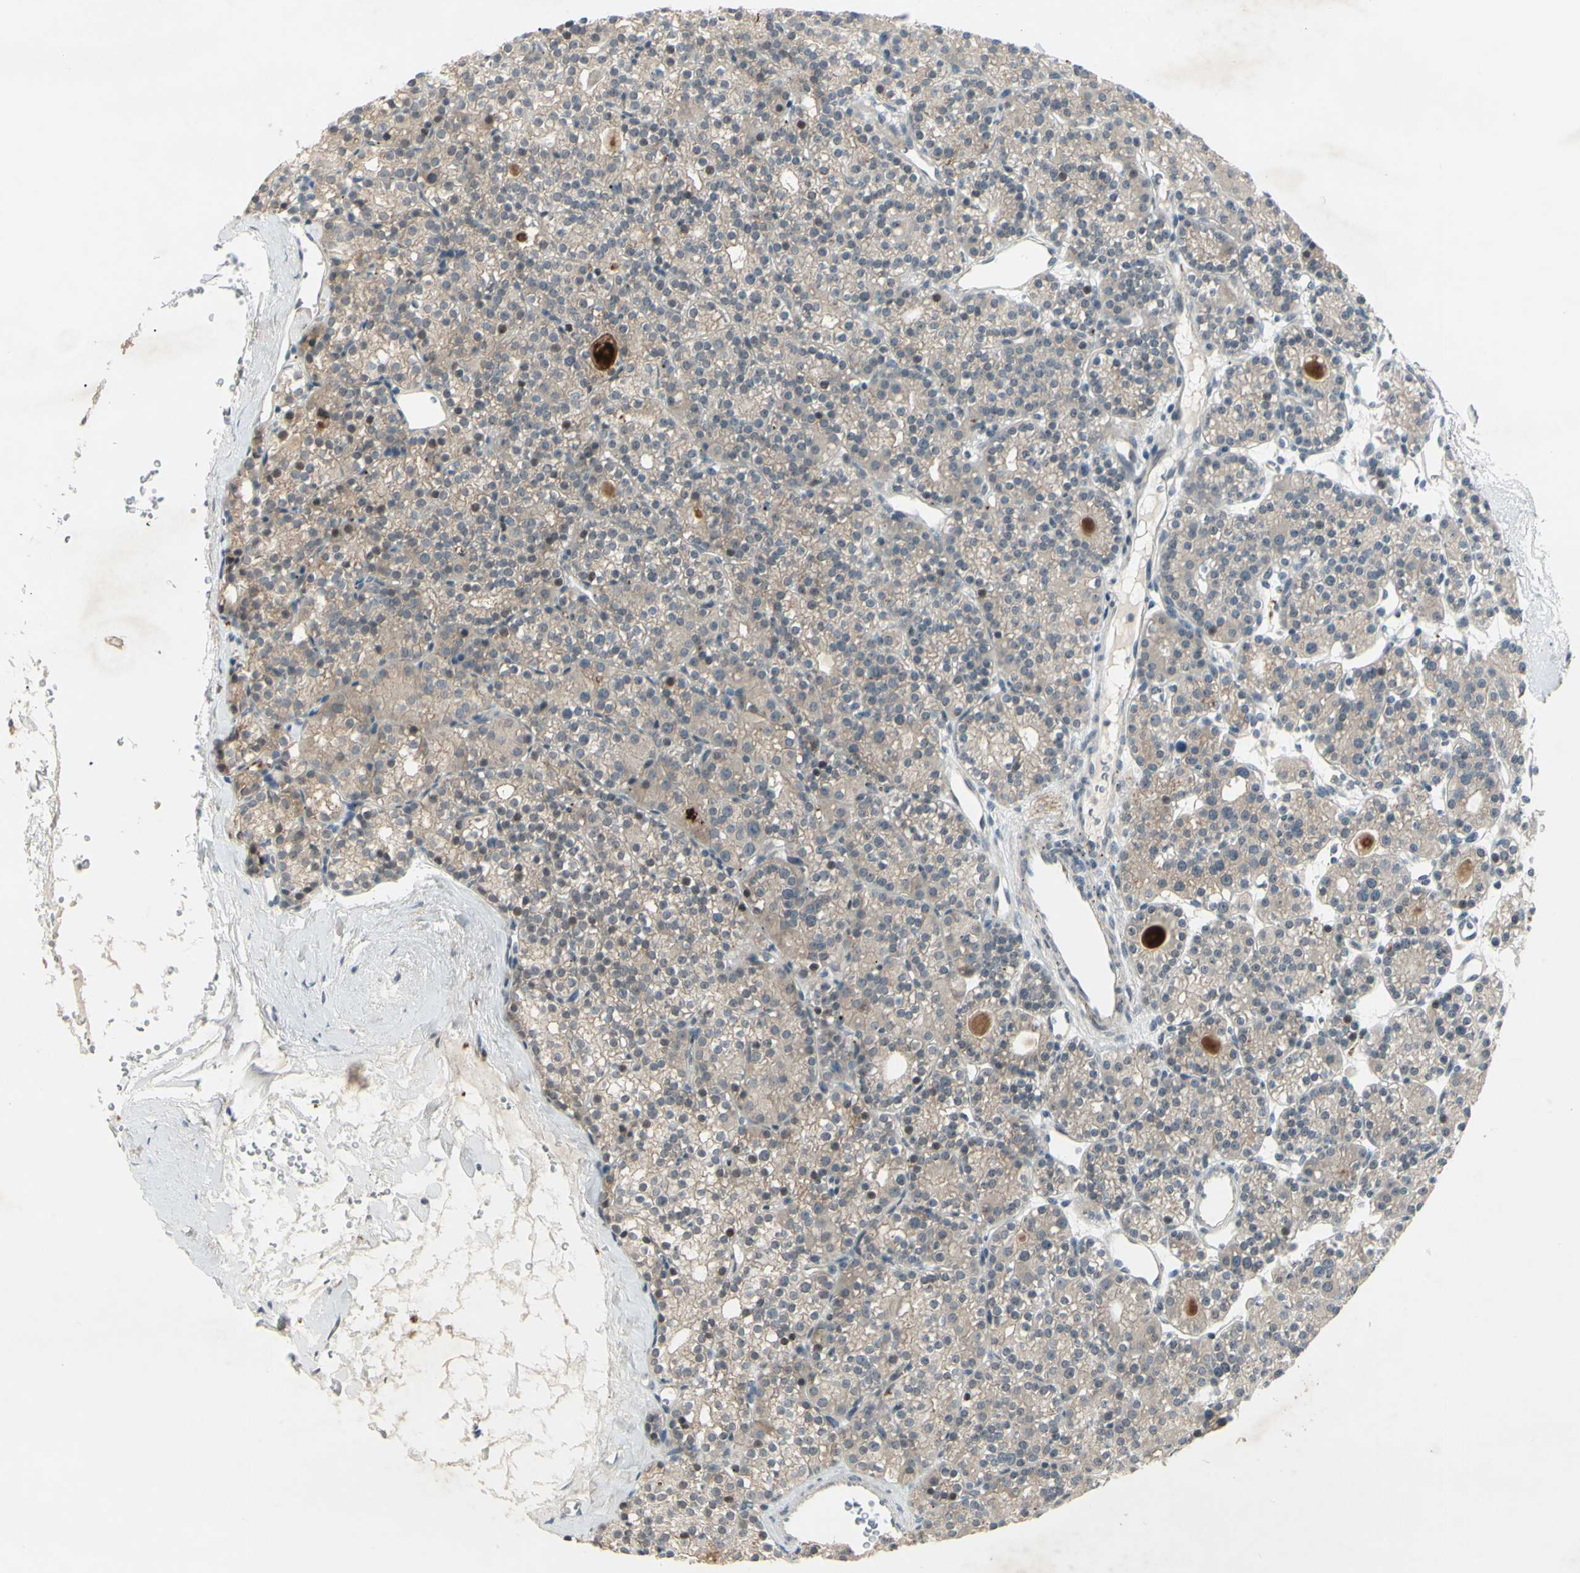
{"staining": {"intensity": "weak", "quantity": ">75%", "location": "cytoplasmic/membranous"}, "tissue": "parathyroid gland", "cell_type": "Glandular cells", "image_type": "normal", "snomed": [{"axis": "morphology", "description": "Normal tissue, NOS"}, {"axis": "topography", "description": "Parathyroid gland"}], "caption": "Parathyroid gland stained with a brown dye exhibits weak cytoplasmic/membranous positive expression in approximately >75% of glandular cells.", "gene": "FGFR2", "patient": {"sex": "female", "age": 64}}